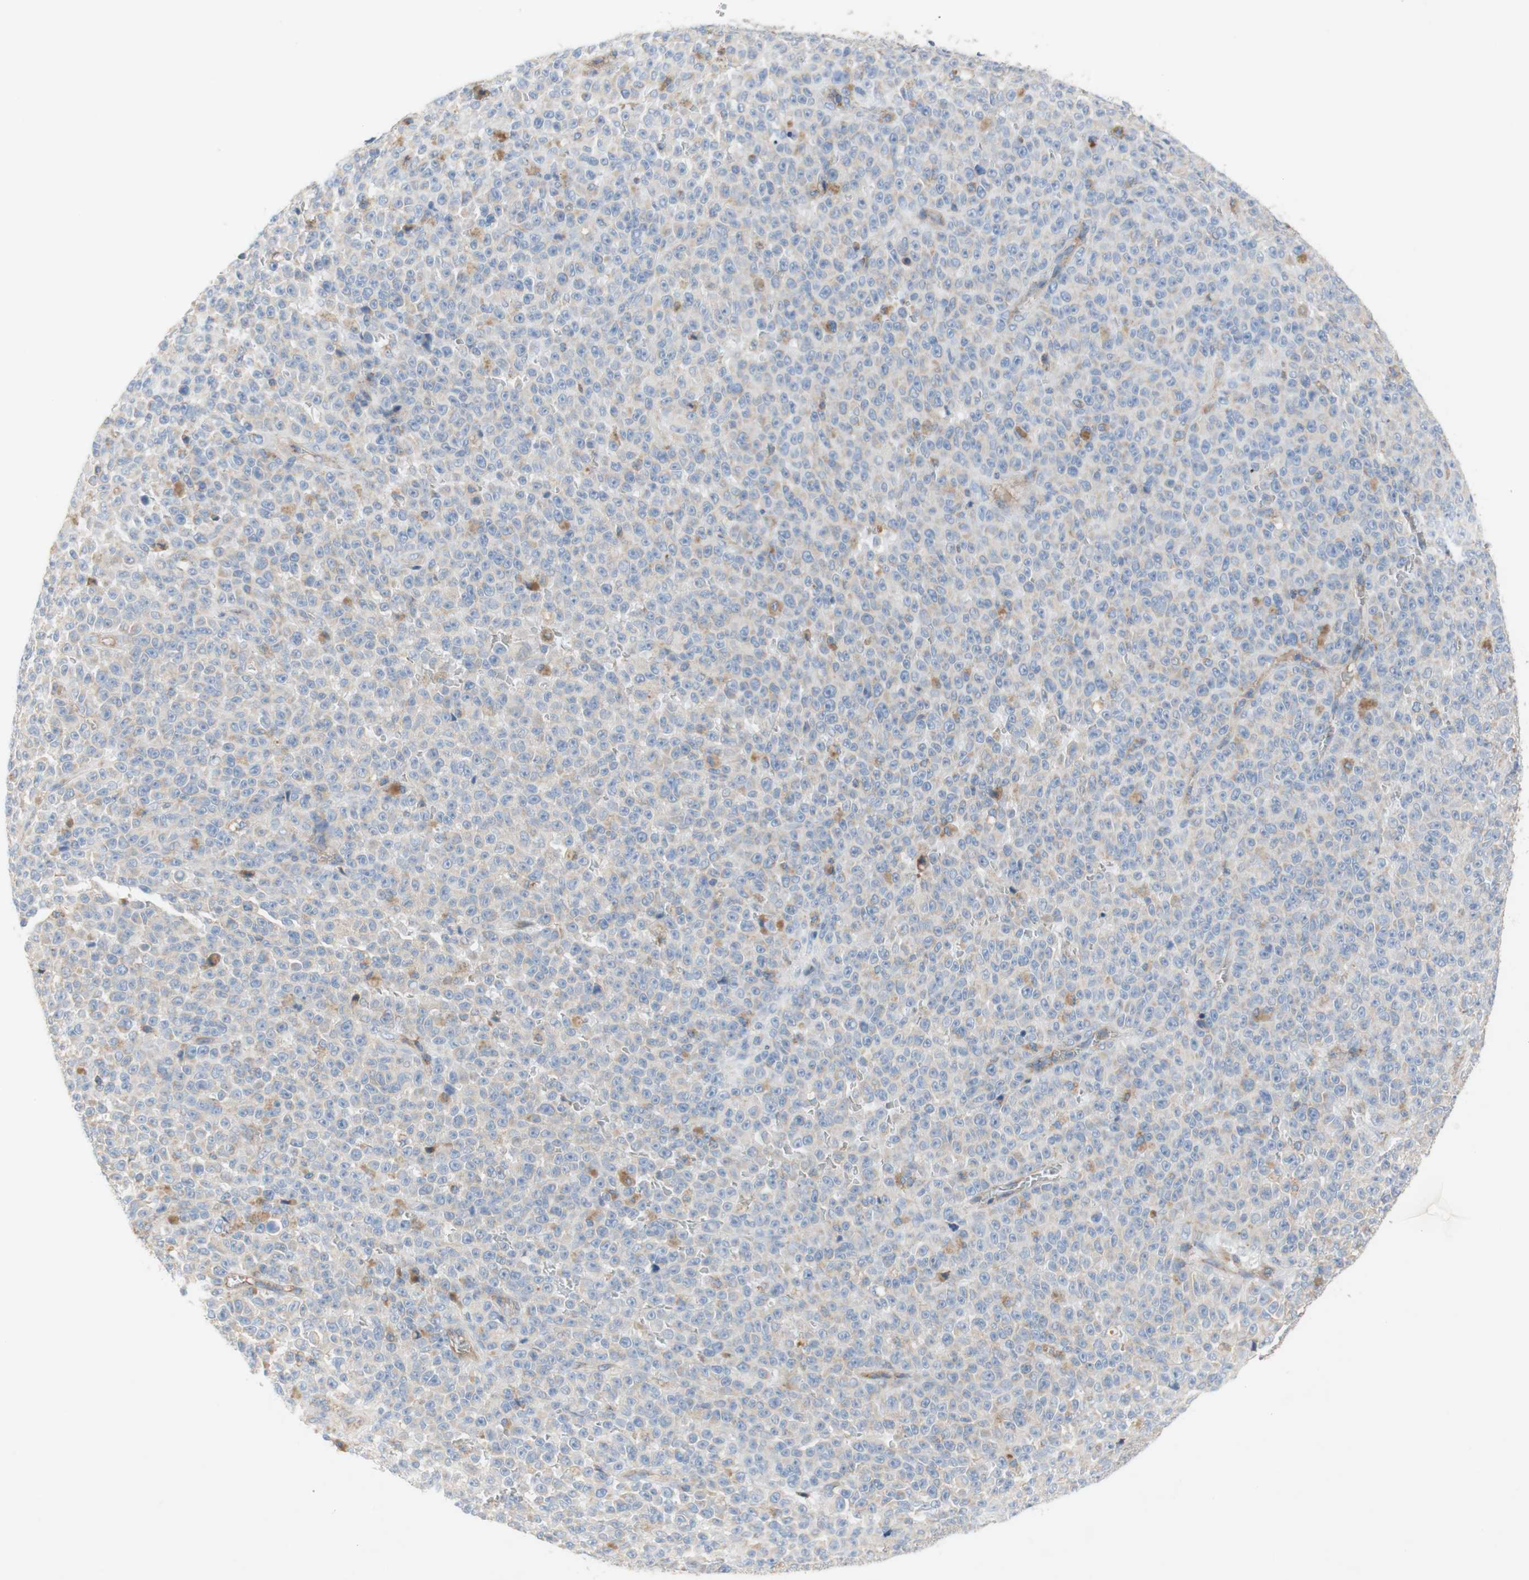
{"staining": {"intensity": "negative", "quantity": "none", "location": "none"}, "tissue": "melanoma", "cell_type": "Tumor cells", "image_type": "cancer", "snomed": [{"axis": "morphology", "description": "Malignant melanoma, NOS"}, {"axis": "topography", "description": "Skin"}], "caption": "This micrograph is of melanoma stained with immunohistochemistry to label a protein in brown with the nuclei are counter-stained blue. There is no staining in tumor cells.", "gene": "SDHB", "patient": {"sex": "female", "age": 82}}